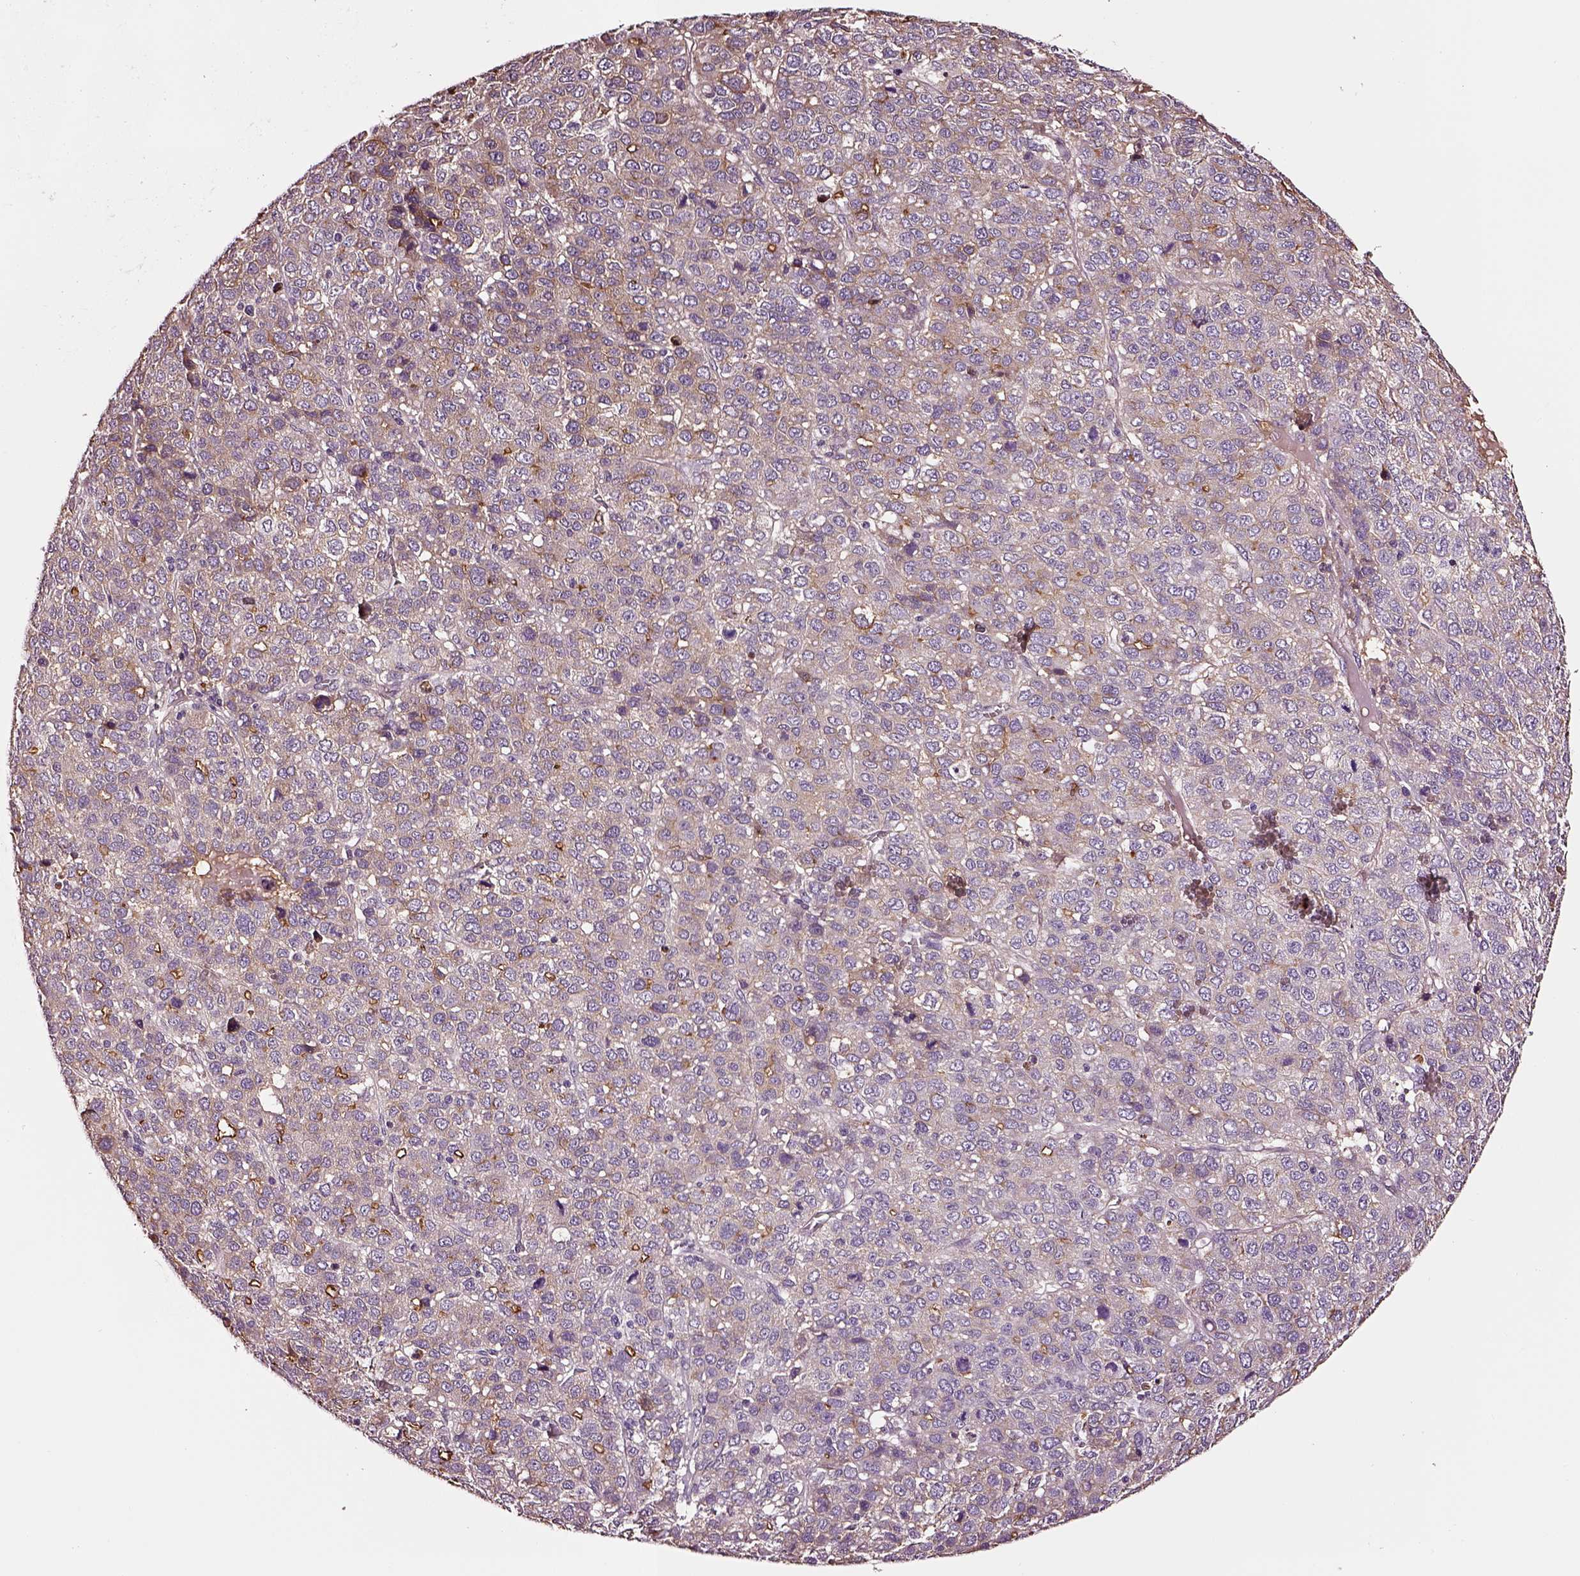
{"staining": {"intensity": "weak", "quantity": "25%-75%", "location": "cytoplasmic/membranous"}, "tissue": "liver cancer", "cell_type": "Tumor cells", "image_type": "cancer", "snomed": [{"axis": "morphology", "description": "Carcinoma, Hepatocellular, NOS"}, {"axis": "topography", "description": "Liver"}], "caption": "Immunohistochemical staining of liver hepatocellular carcinoma exhibits low levels of weak cytoplasmic/membranous protein staining in about 25%-75% of tumor cells.", "gene": "TF", "patient": {"sex": "male", "age": 69}}